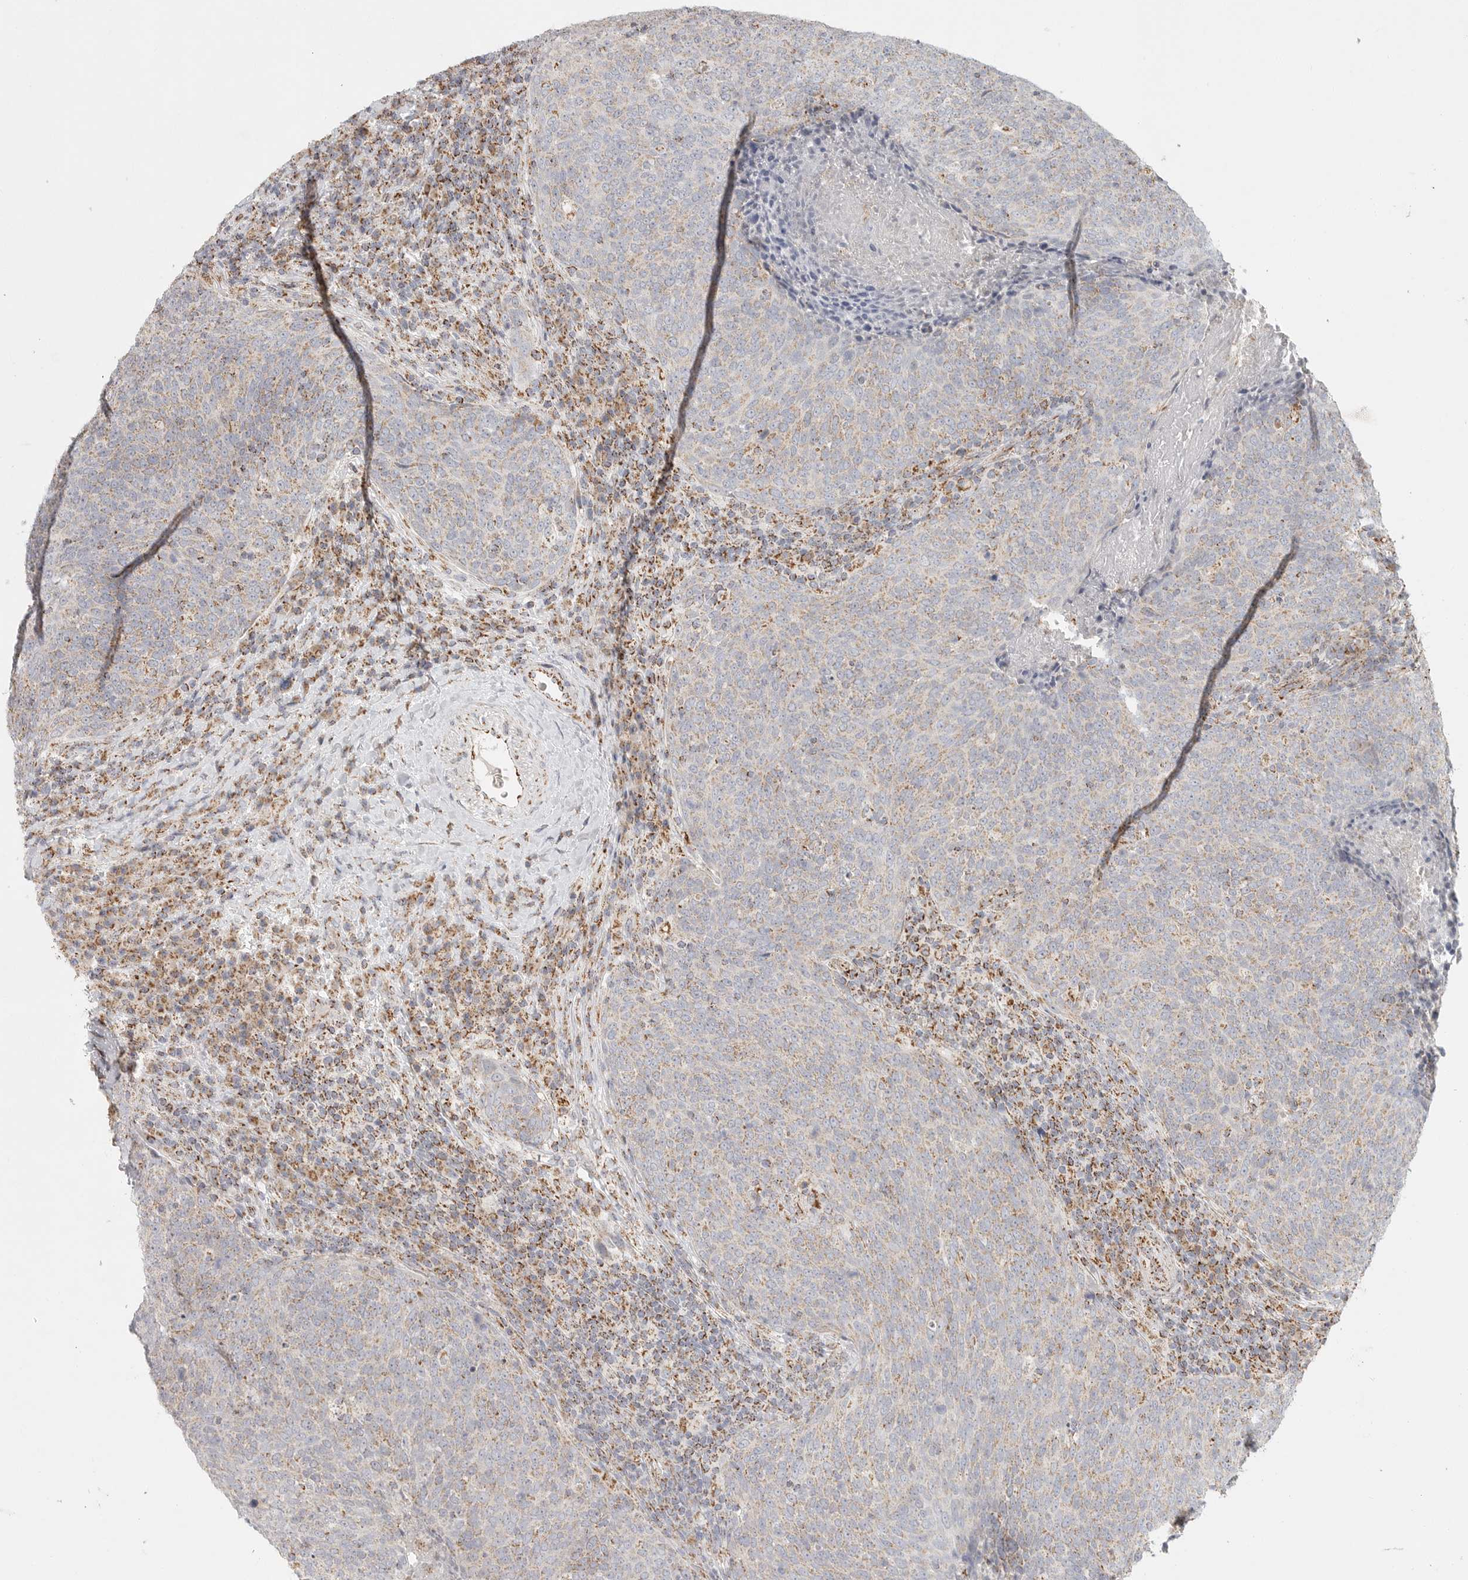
{"staining": {"intensity": "weak", "quantity": "25%-75%", "location": "cytoplasmic/membranous"}, "tissue": "head and neck cancer", "cell_type": "Tumor cells", "image_type": "cancer", "snomed": [{"axis": "morphology", "description": "Squamous cell carcinoma, NOS"}, {"axis": "morphology", "description": "Squamous cell carcinoma, metastatic, NOS"}, {"axis": "topography", "description": "Lymph node"}, {"axis": "topography", "description": "Head-Neck"}], "caption": "Immunohistochemistry staining of head and neck metastatic squamous cell carcinoma, which shows low levels of weak cytoplasmic/membranous positivity in approximately 25%-75% of tumor cells indicating weak cytoplasmic/membranous protein staining. The staining was performed using DAB (brown) for protein detection and nuclei were counterstained in hematoxylin (blue).", "gene": "SLC25A26", "patient": {"sex": "male", "age": 62}}